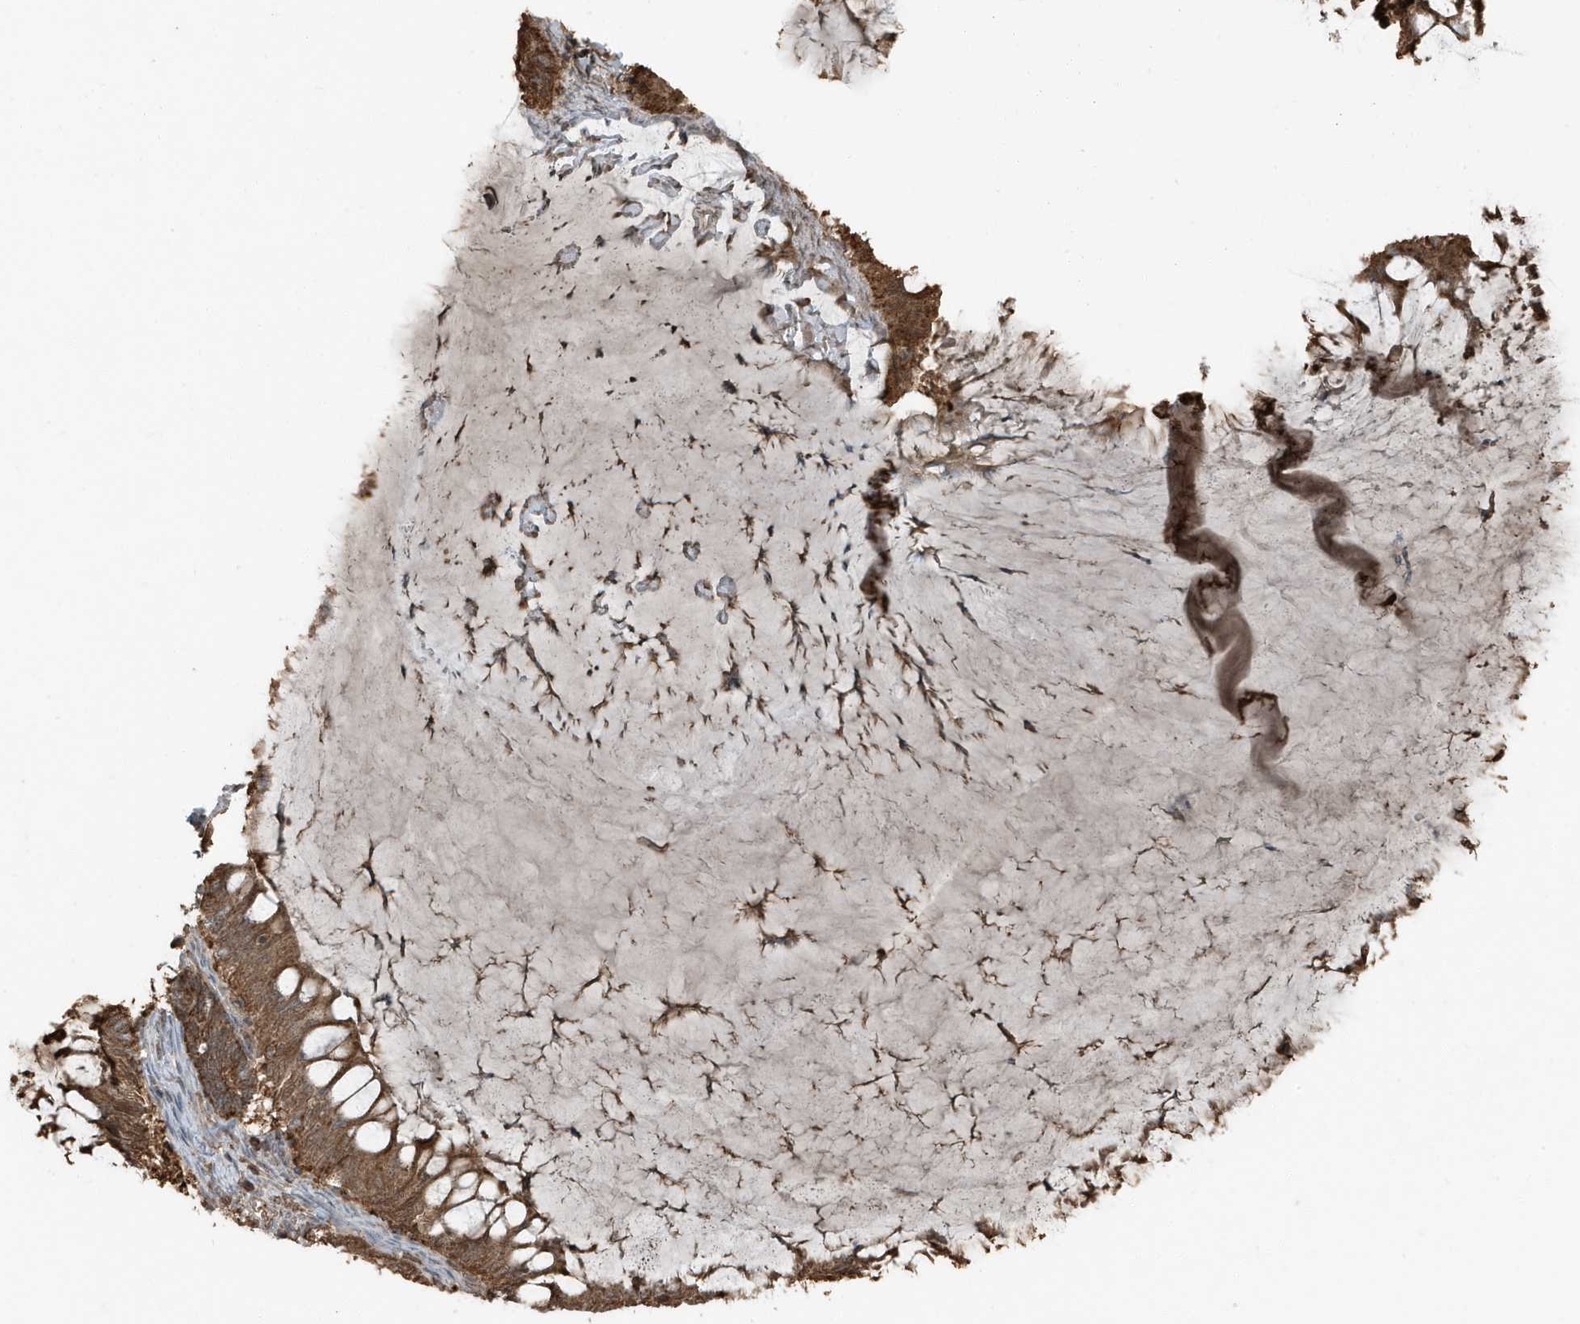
{"staining": {"intensity": "strong", "quantity": ">75%", "location": "cytoplasmic/membranous"}, "tissue": "ovarian cancer", "cell_type": "Tumor cells", "image_type": "cancer", "snomed": [{"axis": "morphology", "description": "Cystadenocarcinoma, mucinous, NOS"}, {"axis": "topography", "description": "Ovary"}], "caption": "Protein expression analysis of human ovarian cancer (mucinous cystadenocarcinoma) reveals strong cytoplasmic/membranous positivity in about >75% of tumor cells.", "gene": "AZI2", "patient": {"sex": "female", "age": 61}}